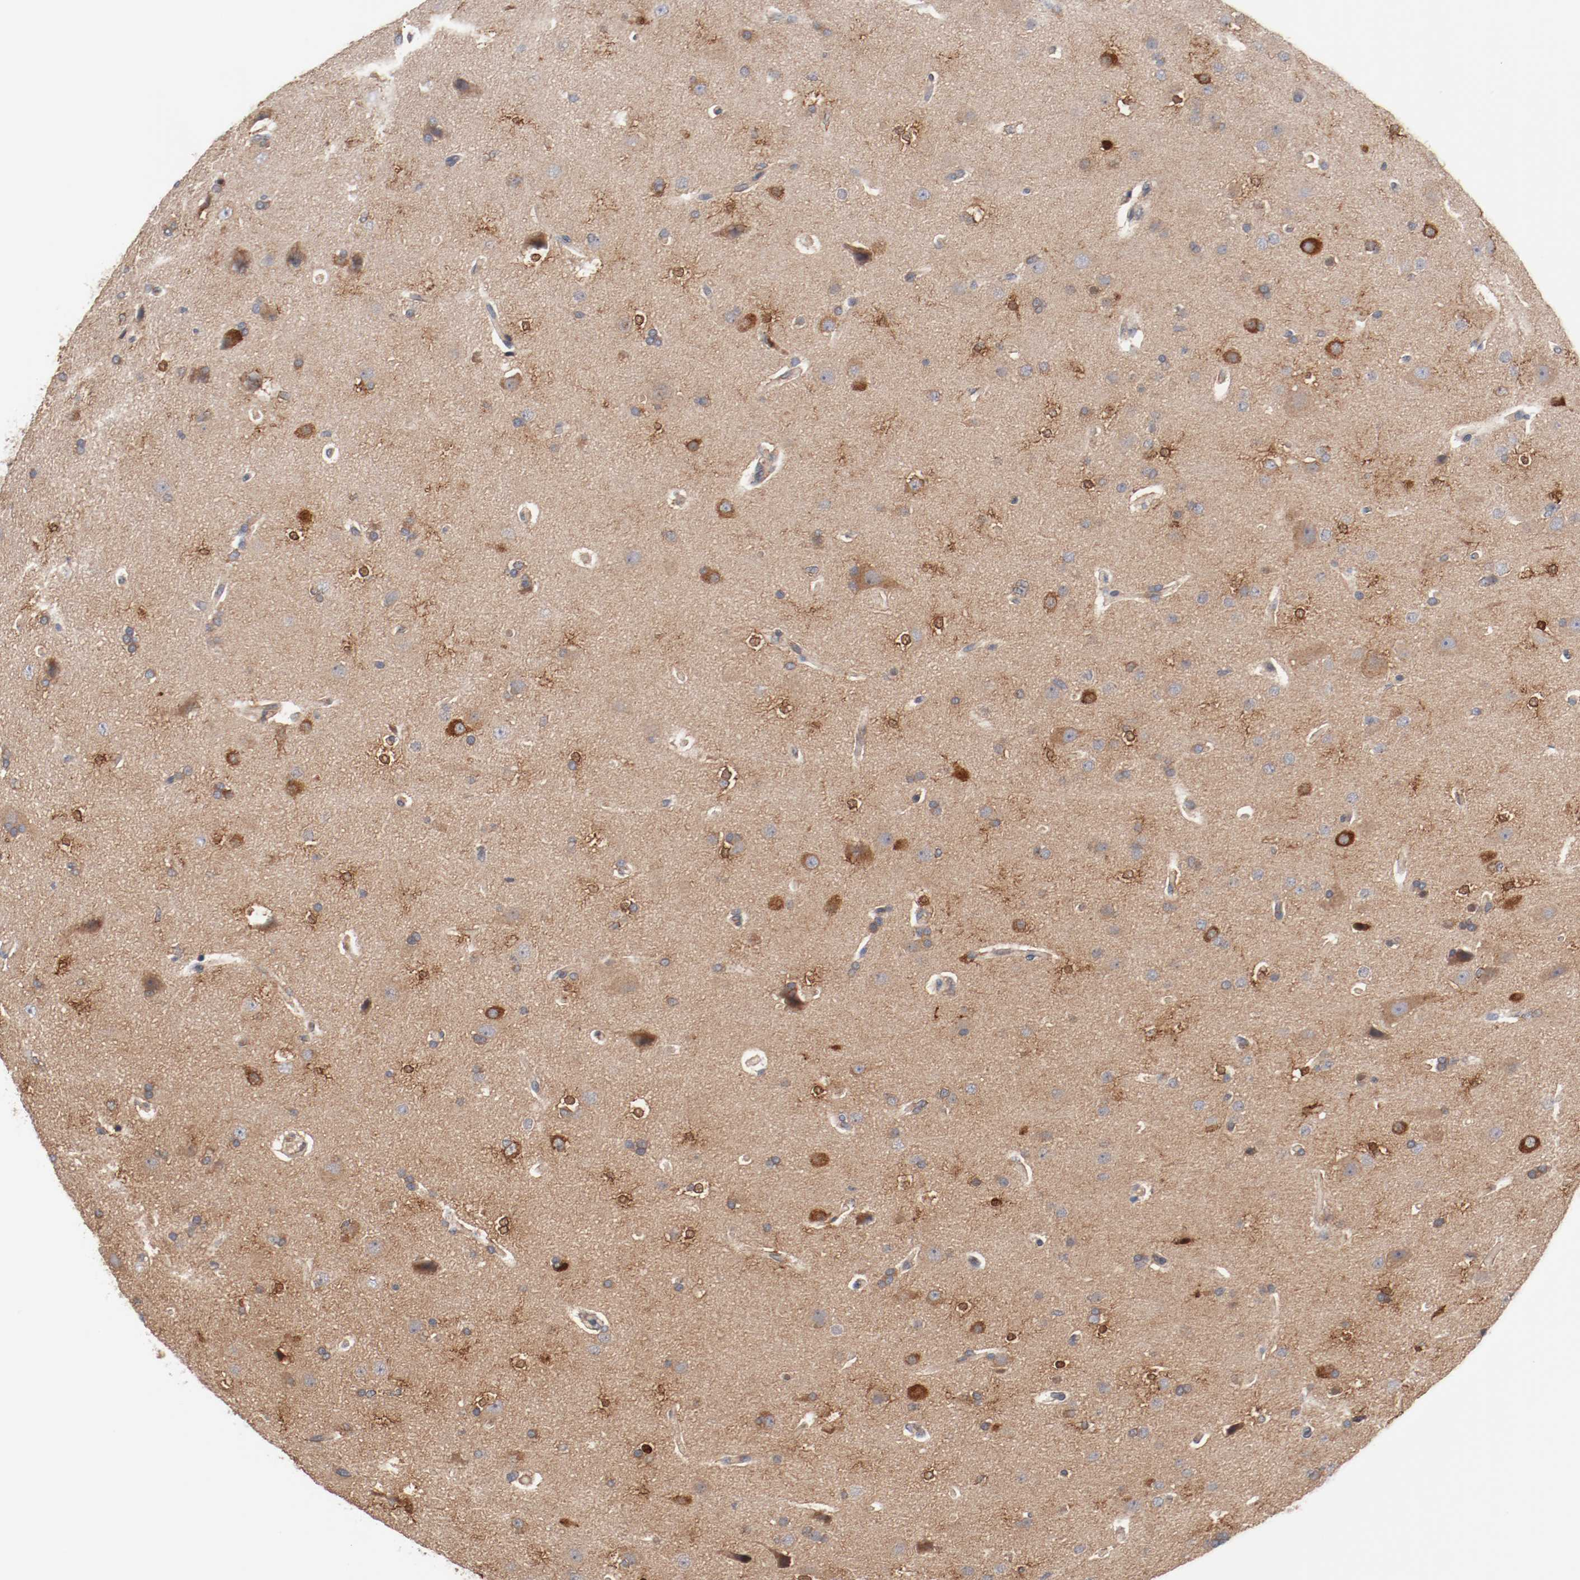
{"staining": {"intensity": "strong", "quantity": "<25%", "location": "cytoplasmic/membranous,nuclear"}, "tissue": "glioma", "cell_type": "Tumor cells", "image_type": "cancer", "snomed": [{"axis": "morphology", "description": "Glioma, malignant, Low grade"}, {"axis": "topography", "description": "Cerebral cortex"}], "caption": "Immunohistochemistry histopathology image of neoplastic tissue: human glioma stained using immunohistochemistry displays medium levels of strong protein expression localized specifically in the cytoplasmic/membranous and nuclear of tumor cells, appearing as a cytoplasmic/membranous and nuclear brown color.", "gene": "RNASE11", "patient": {"sex": "female", "age": 47}}